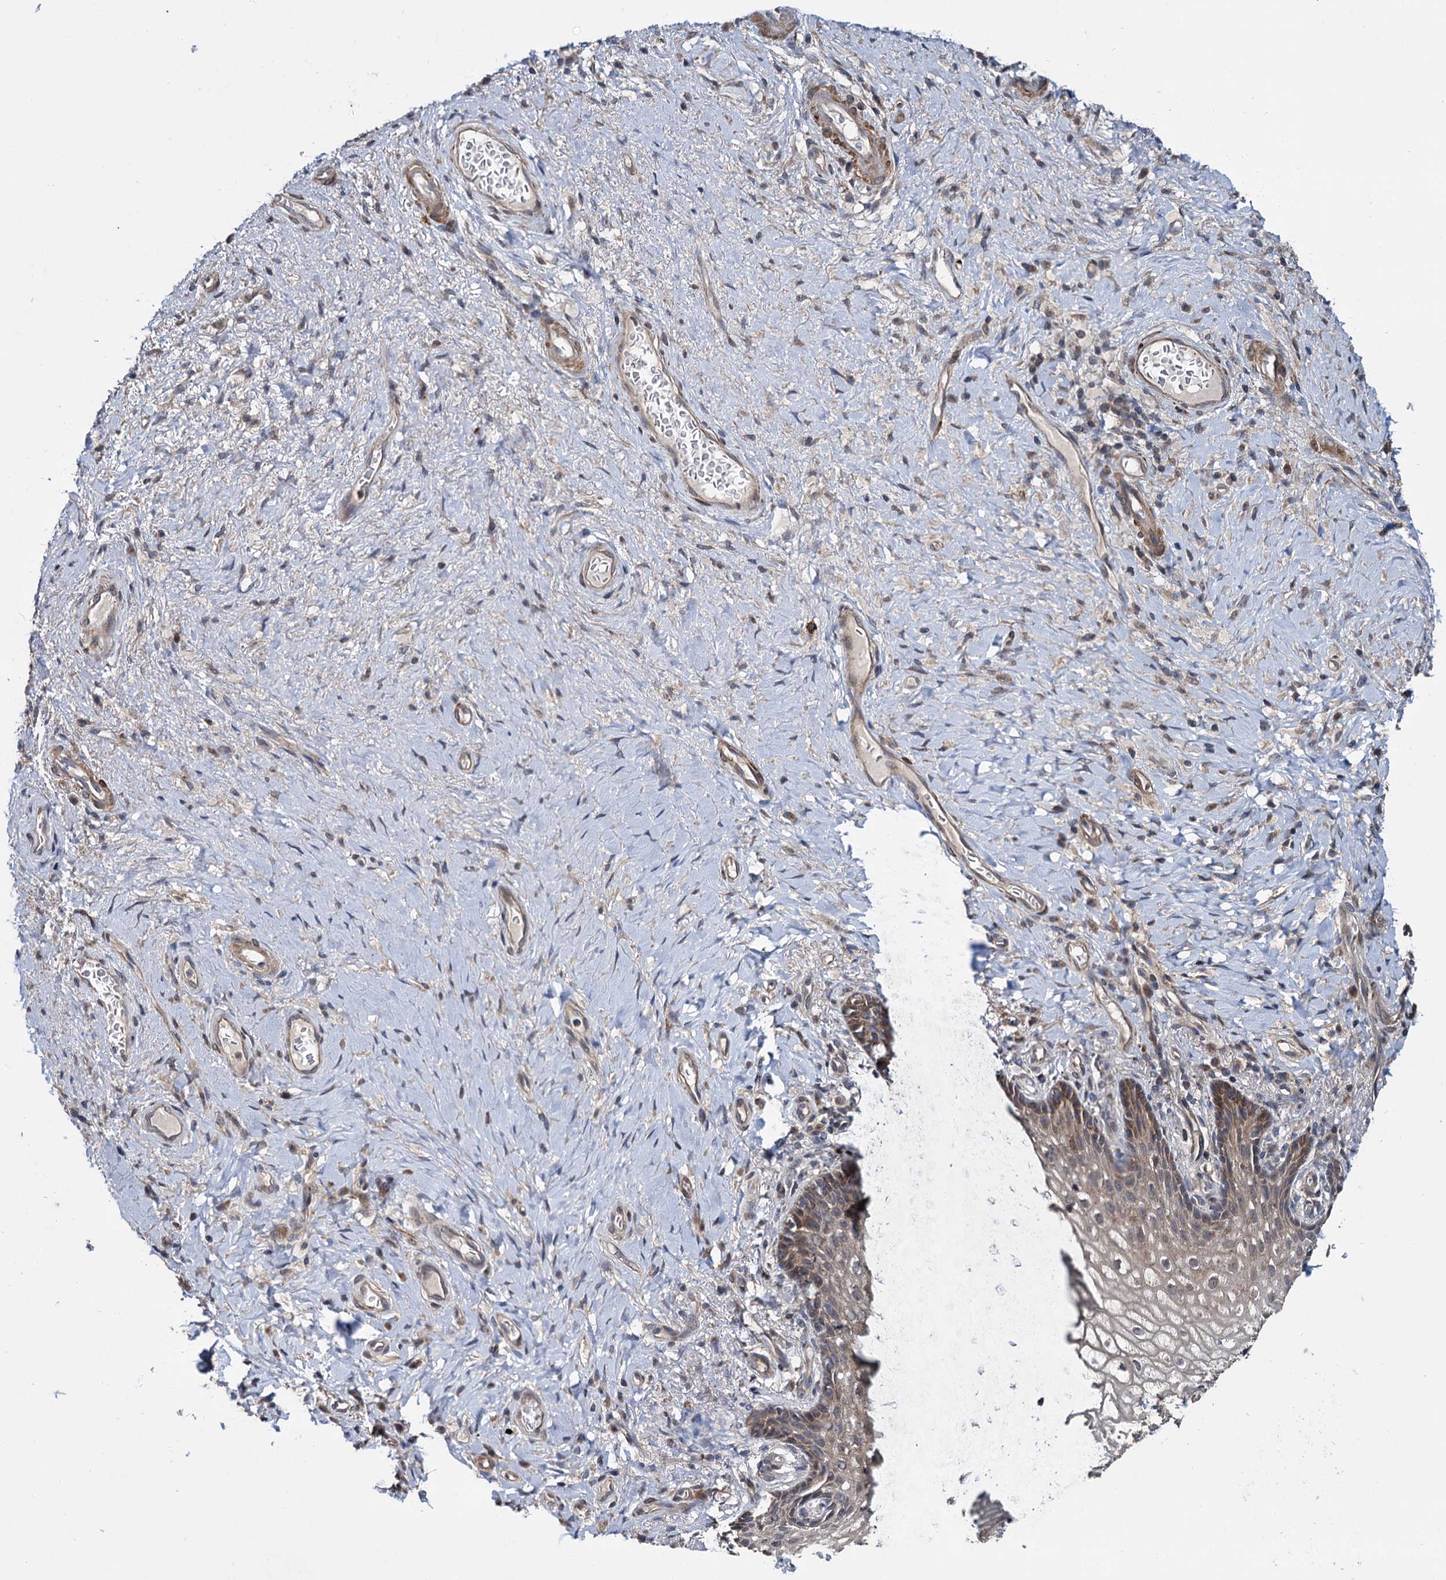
{"staining": {"intensity": "weak", "quantity": ">75%", "location": "cytoplasmic/membranous"}, "tissue": "vagina", "cell_type": "Squamous epithelial cells", "image_type": "normal", "snomed": [{"axis": "morphology", "description": "Normal tissue, NOS"}, {"axis": "topography", "description": "Vagina"}], "caption": "An image showing weak cytoplasmic/membranous staining in approximately >75% of squamous epithelial cells in unremarkable vagina, as visualized by brown immunohistochemical staining.", "gene": "ARHGAP42", "patient": {"sex": "female", "age": 60}}